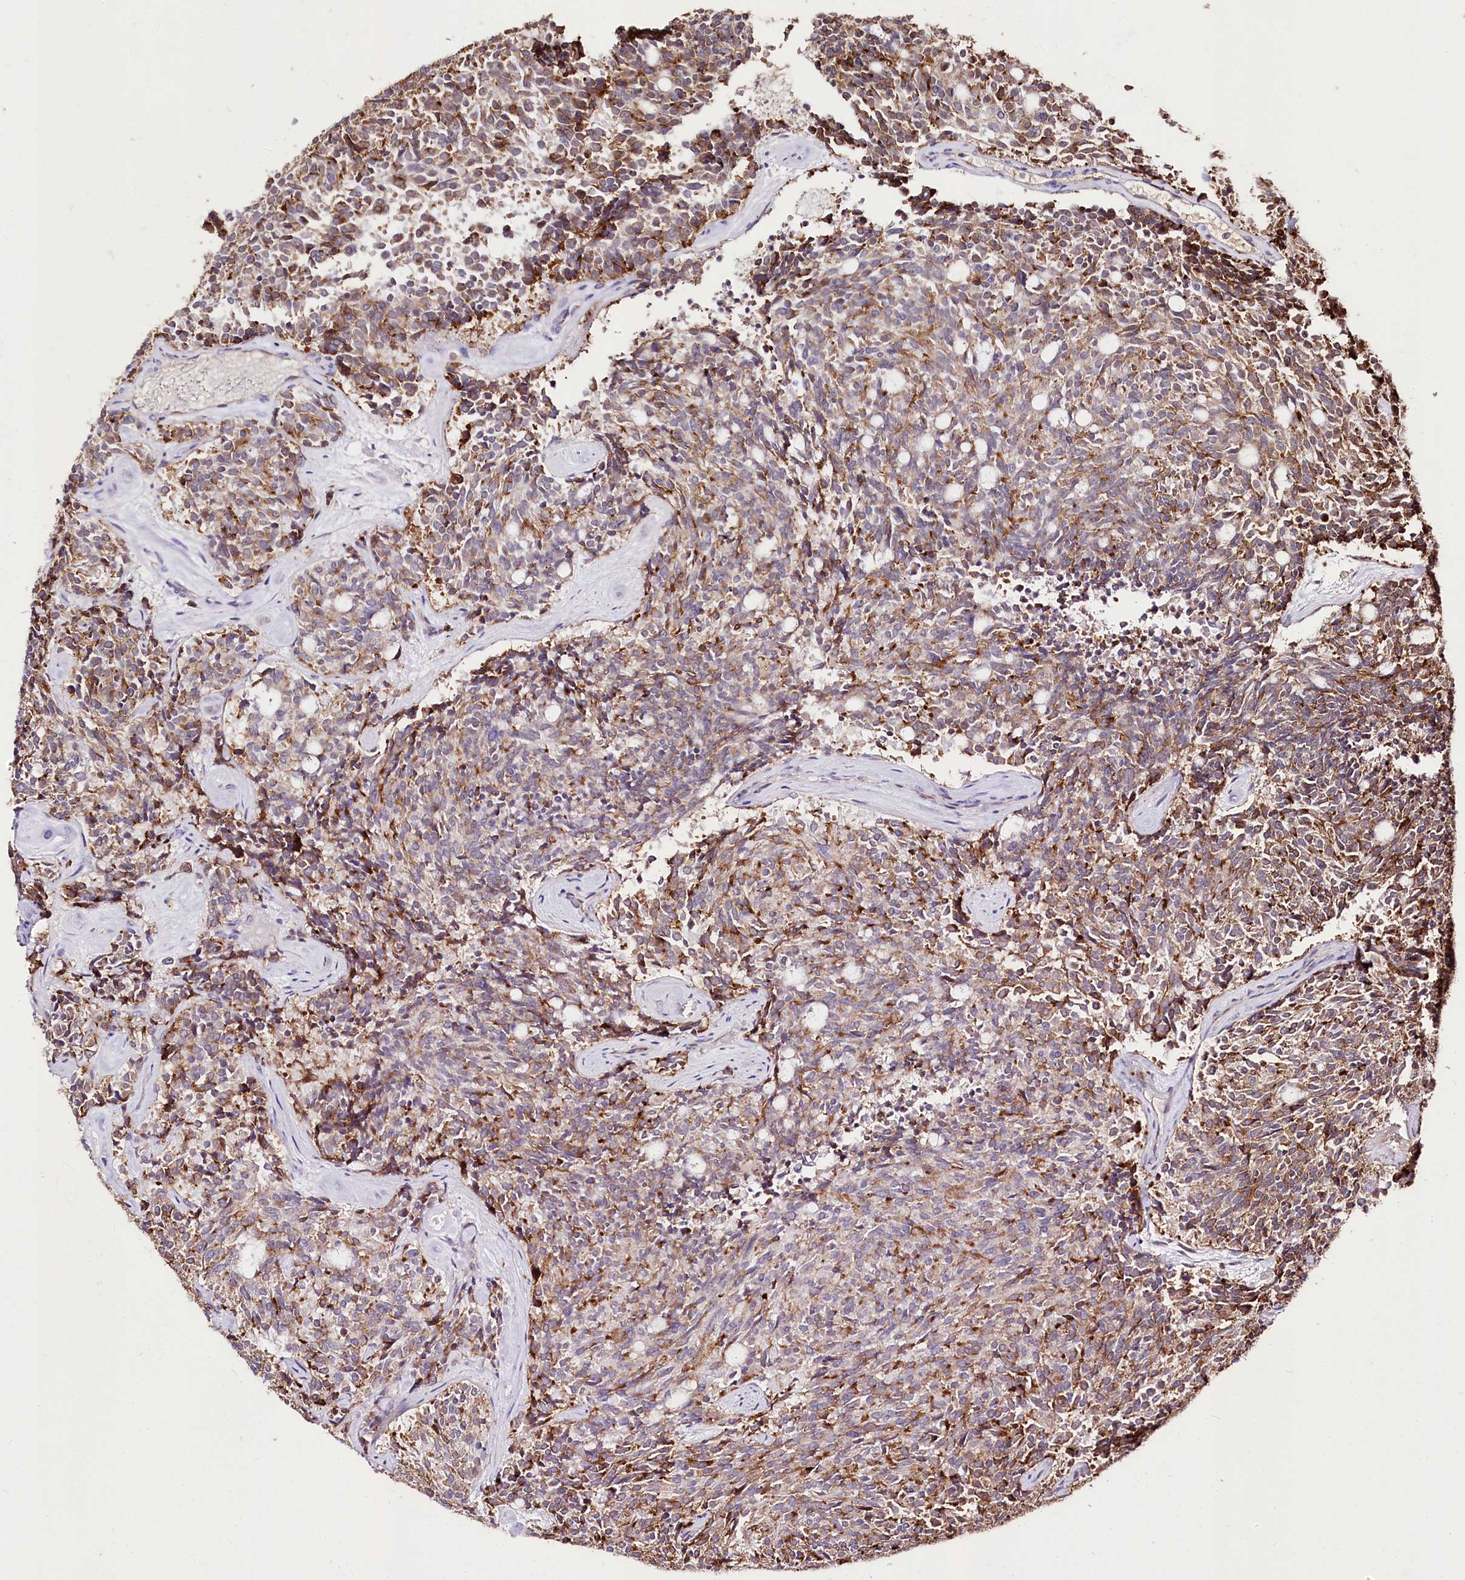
{"staining": {"intensity": "moderate", "quantity": ">75%", "location": "cytoplasmic/membranous"}, "tissue": "carcinoid", "cell_type": "Tumor cells", "image_type": "cancer", "snomed": [{"axis": "morphology", "description": "Carcinoid, malignant, NOS"}, {"axis": "topography", "description": "Pancreas"}], "caption": "Immunohistochemical staining of malignant carcinoid reveals medium levels of moderate cytoplasmic/membranous staining in approximately >75% of tumor cells.", "gene": "CARD19", "patient": {"sex": "female", "age": 54}}